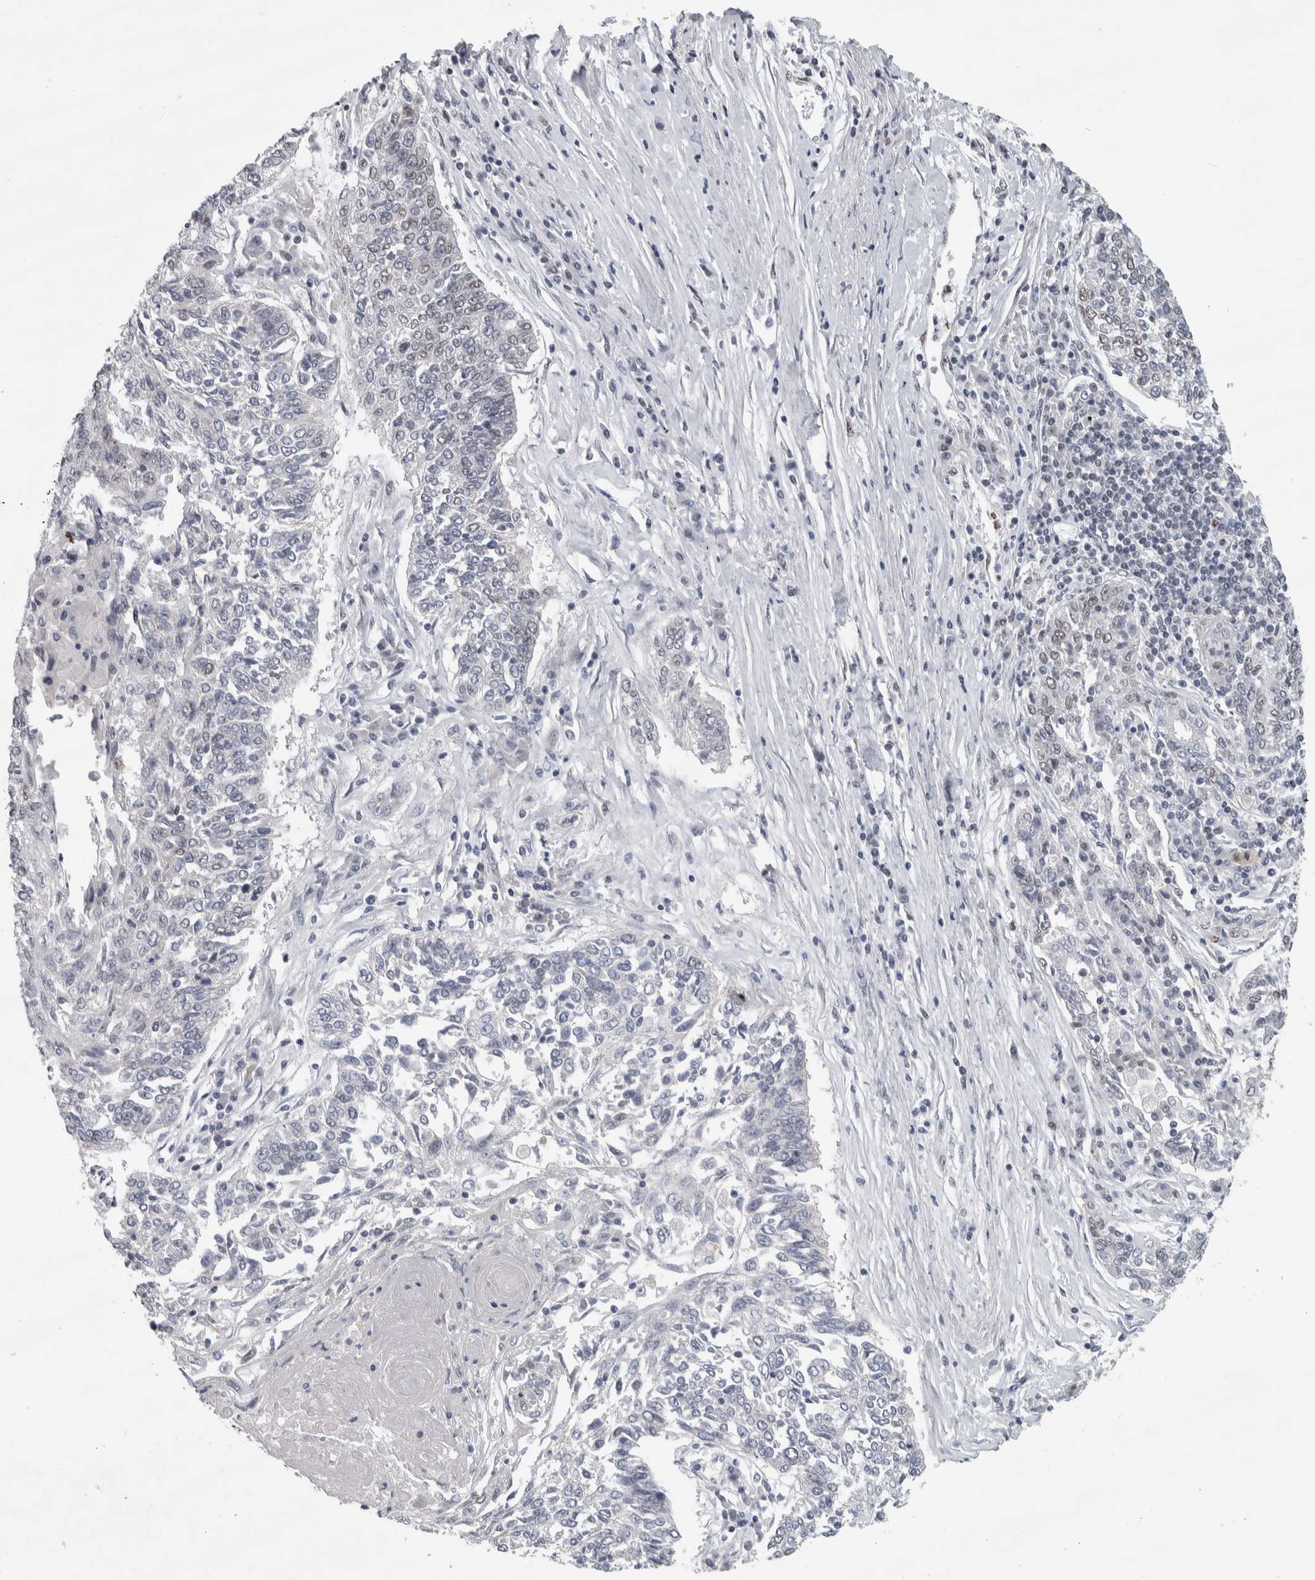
{"staining": {"intensity": "negative", "quantity": "none", "location": "none"}, "tissue": "lung cancer", "cell_type": "Tumor cells", "image_type": "cancer", "snomed": [{"axis": "morphology", "description": "Normal tissue, NOS"}, {"axis": "morphology", "description": "Squamous cell carcinoma, NOS"}, {"axis": "topography", "description": "Cartilage tissue"}, {"axis": "topography", "description": "Bronchus"}, {"axis": "topography", "description": "Lung"}], "caption": "Photomicrograph shows no significant protein positivity in tumor cells of squamous cell carcinoma (lung). (Brightfield microscopy of DAB IHC at high magnification).", "gene": "HEXIM2", "patient": {"sex": "female", "age": 49}}